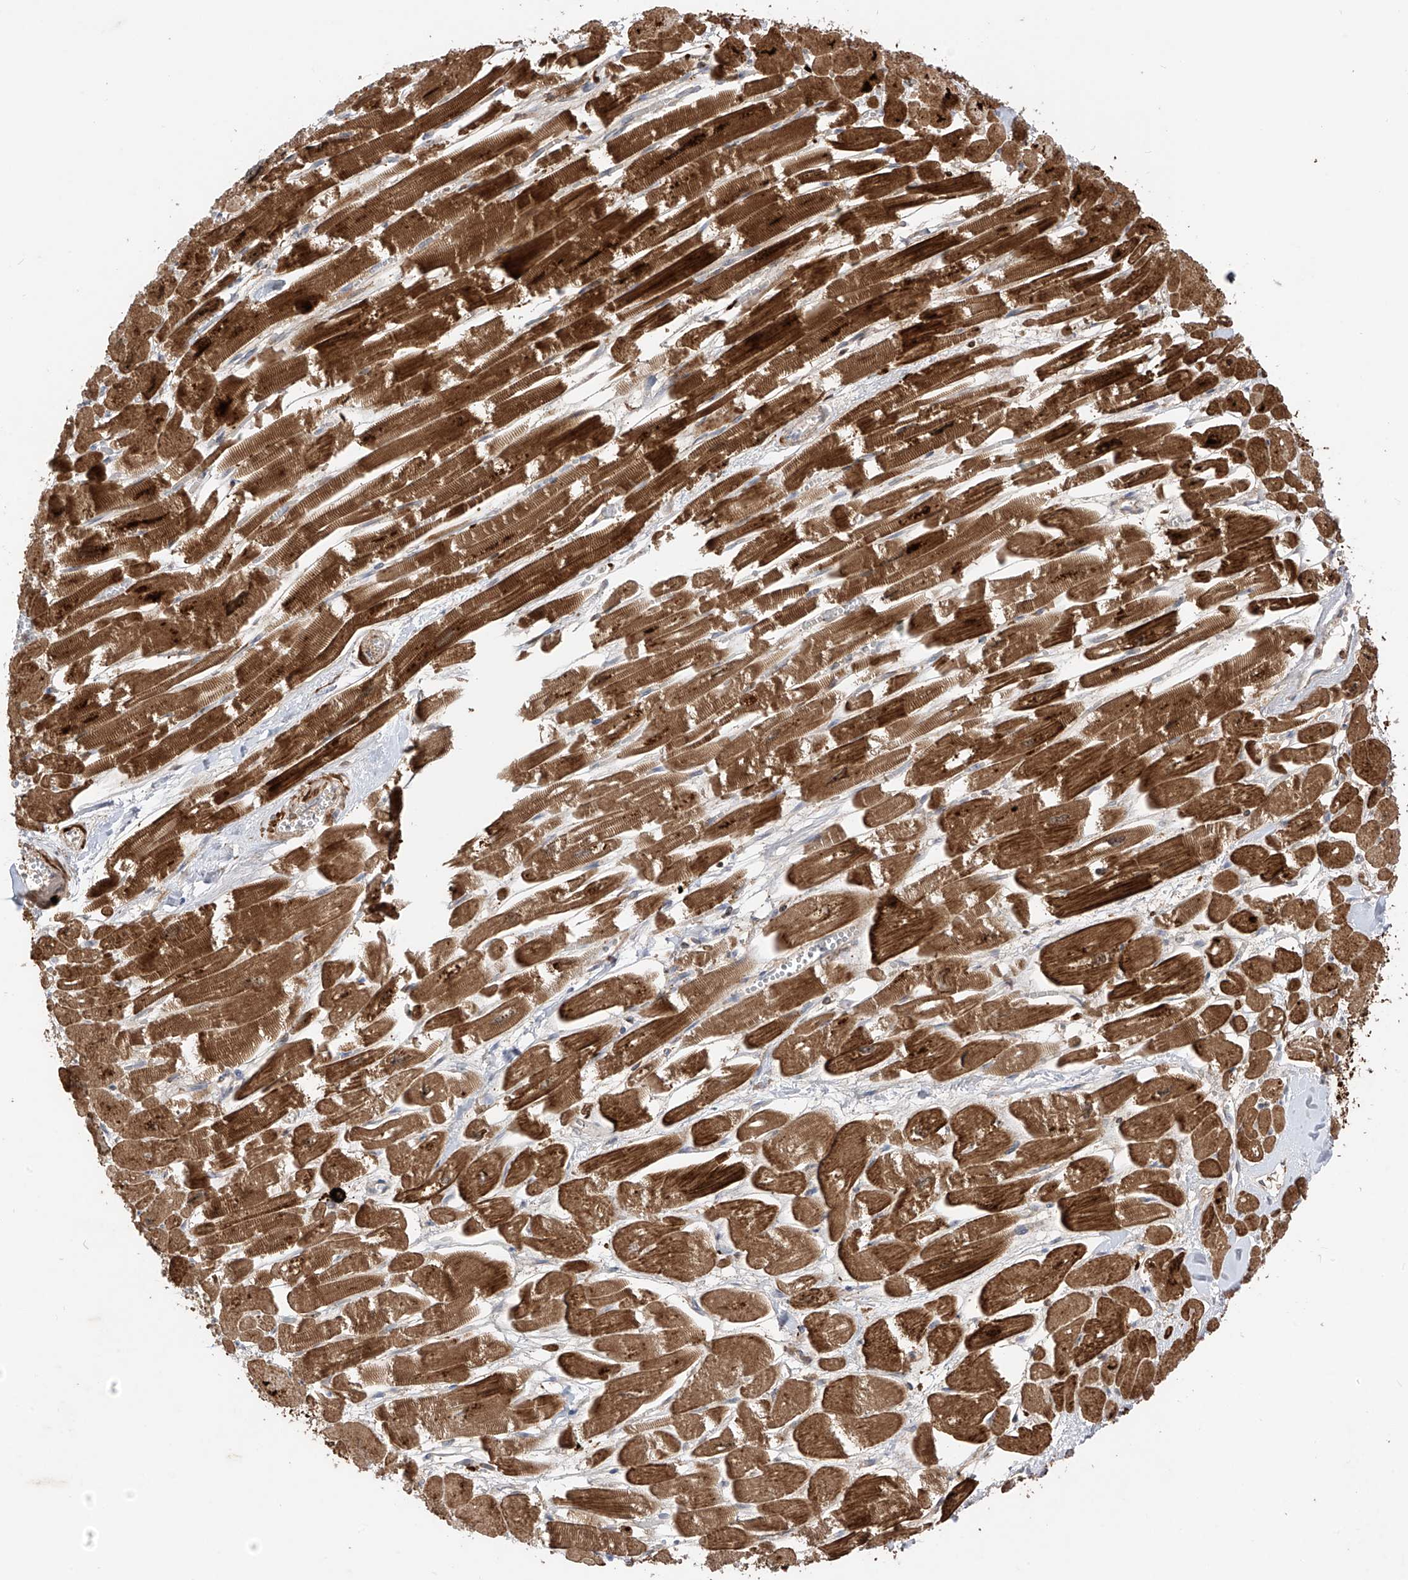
{"staining": {"intensity": "strong", "quantity": ">75%", "location": "cytoplasmic/membranous"}, "tissue": "heart muscle", "cell_type": "Cardiomyocytes", "image_type": "normal", "snomed": [{"axis": "morphology", "description": "Normal tissue, NOS"}, {"axis": "topography", "description": "Heart"}], "caption": "The immunohistochemical stain highlights strong cytoplasmic/membranous positivity in cardiomyocytes of normal heart muscle.", "gene": "CACNA2D4", "patient": {"sex": "male", "age": 54}}